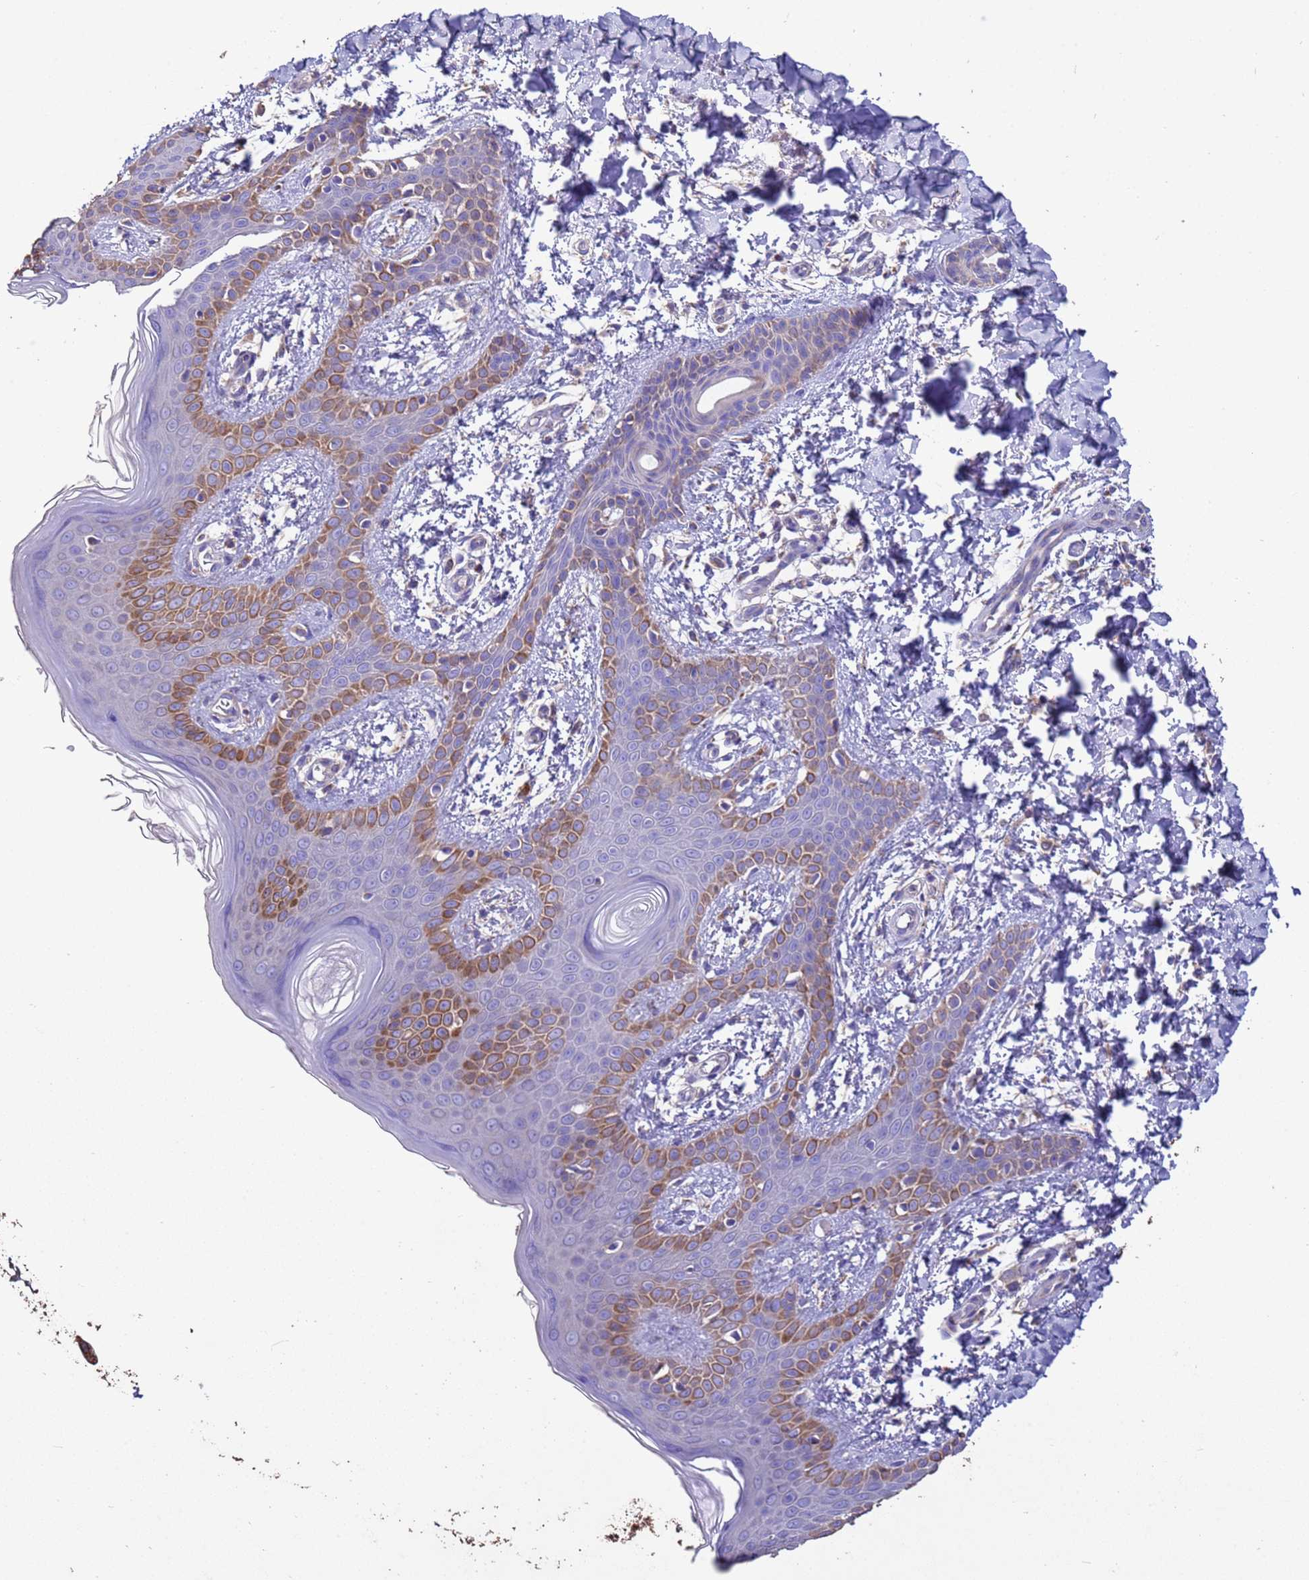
{"staining": {"intensity": "negative", "quantity": "none", "location": "none"}, "tissue": "skin", "cell_type": "Fibroblasts", "image_type": "normal", "snomed": [{"axis": "morphology", "description": "Normal tissue, NOS"}, {"axis": "topography", "description": "Skin"}], "caption": "The image shows no staining of fibroblasts in benign skin. The staining was performed using DAB to visualize the protein expression in brown, while the nuclei were stained in blue with hematoxylin (Magnification: 20x).", "gene": "ZNFX1", "patient": {"sex": "male", "age": 36}}